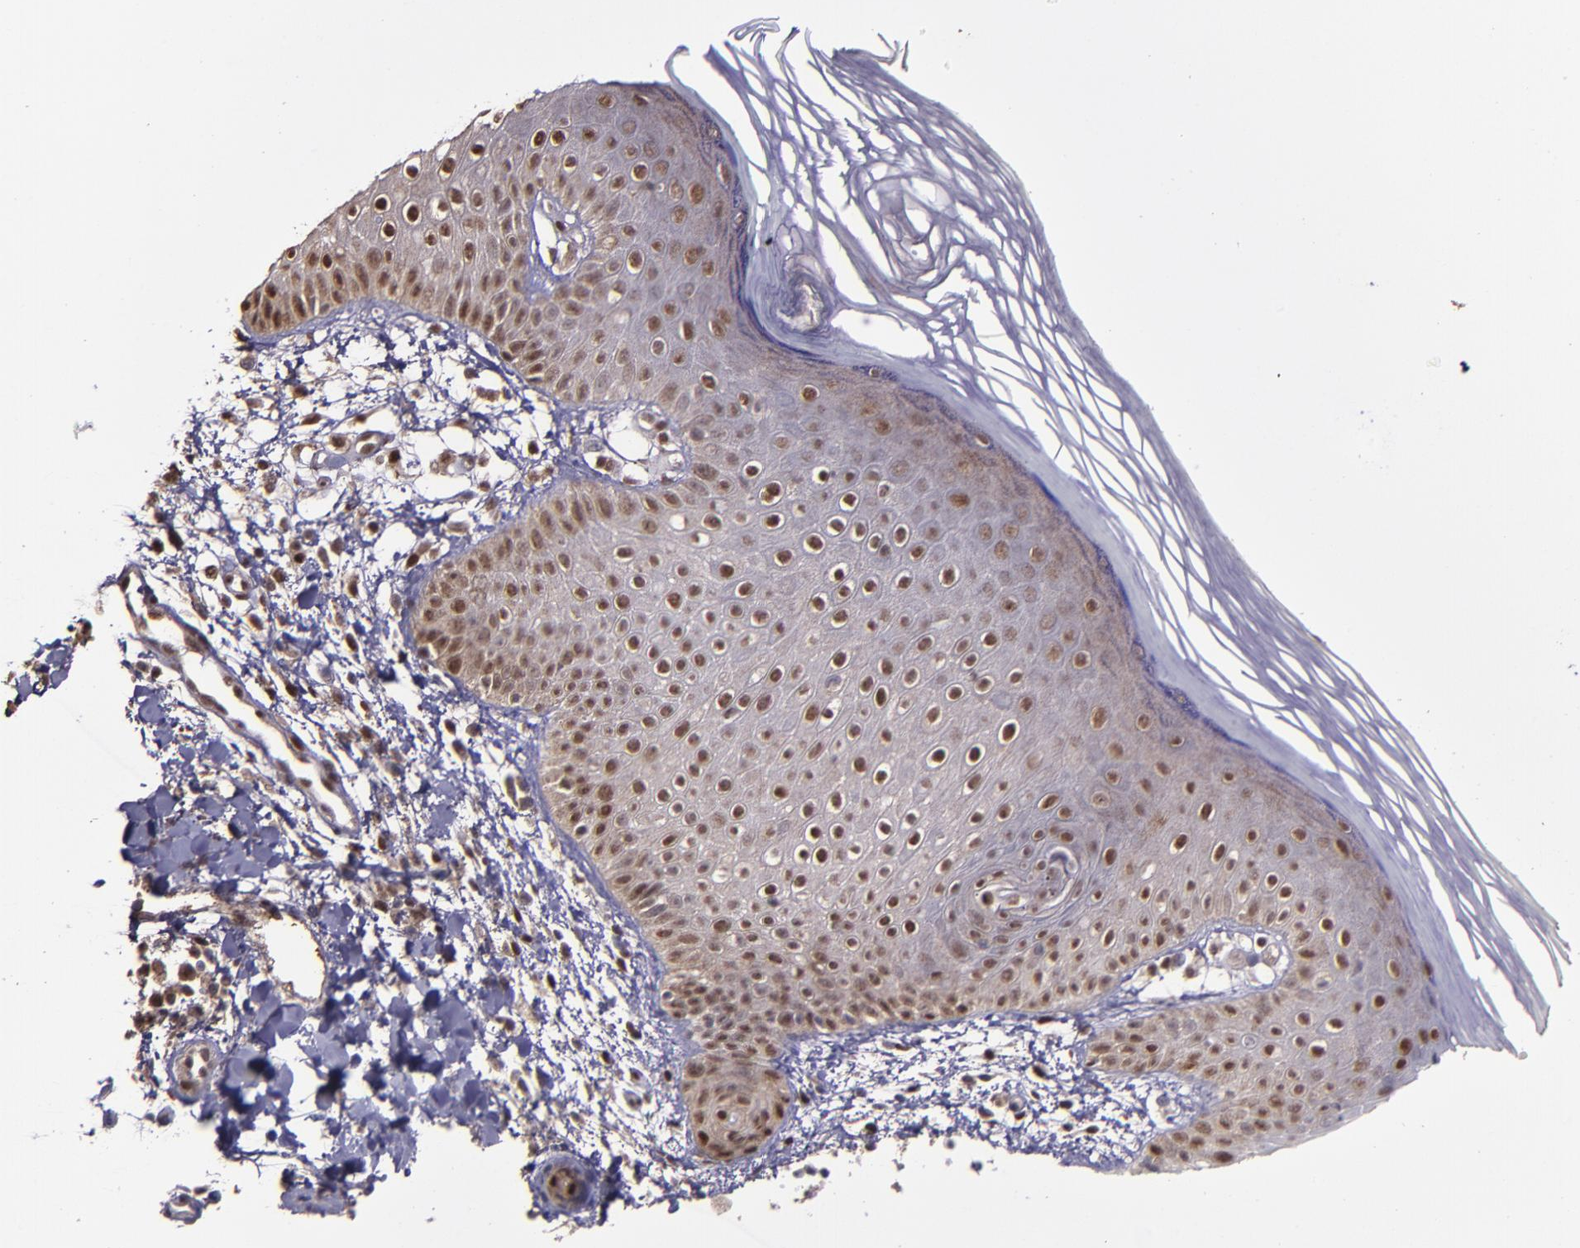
{"staining": {"intensity": "moderate", "quantity": ">75%", "location": "cytoplasmic/membranous,nuclear"}, "tissue": "skin", "cell_type": "Epidermal cells", "image_type": "normal", "snomed": [{"axis": "morphology", "description": "Normal tissue, NOS"}, {"axis": "morphology", "description": "Inflammation, NOS"}, {"axis": "topography", "description": "Soft tissue"}, {"axis": "topography", "description": "Anal"}], "caption": "A brown stain shows moderate cytoplasmic/membranous,nuclear expression of a protein in epidermal cells of benign skin.", "gene": "SERPINF2", "patient": {"sex": "female", "age": 15}}